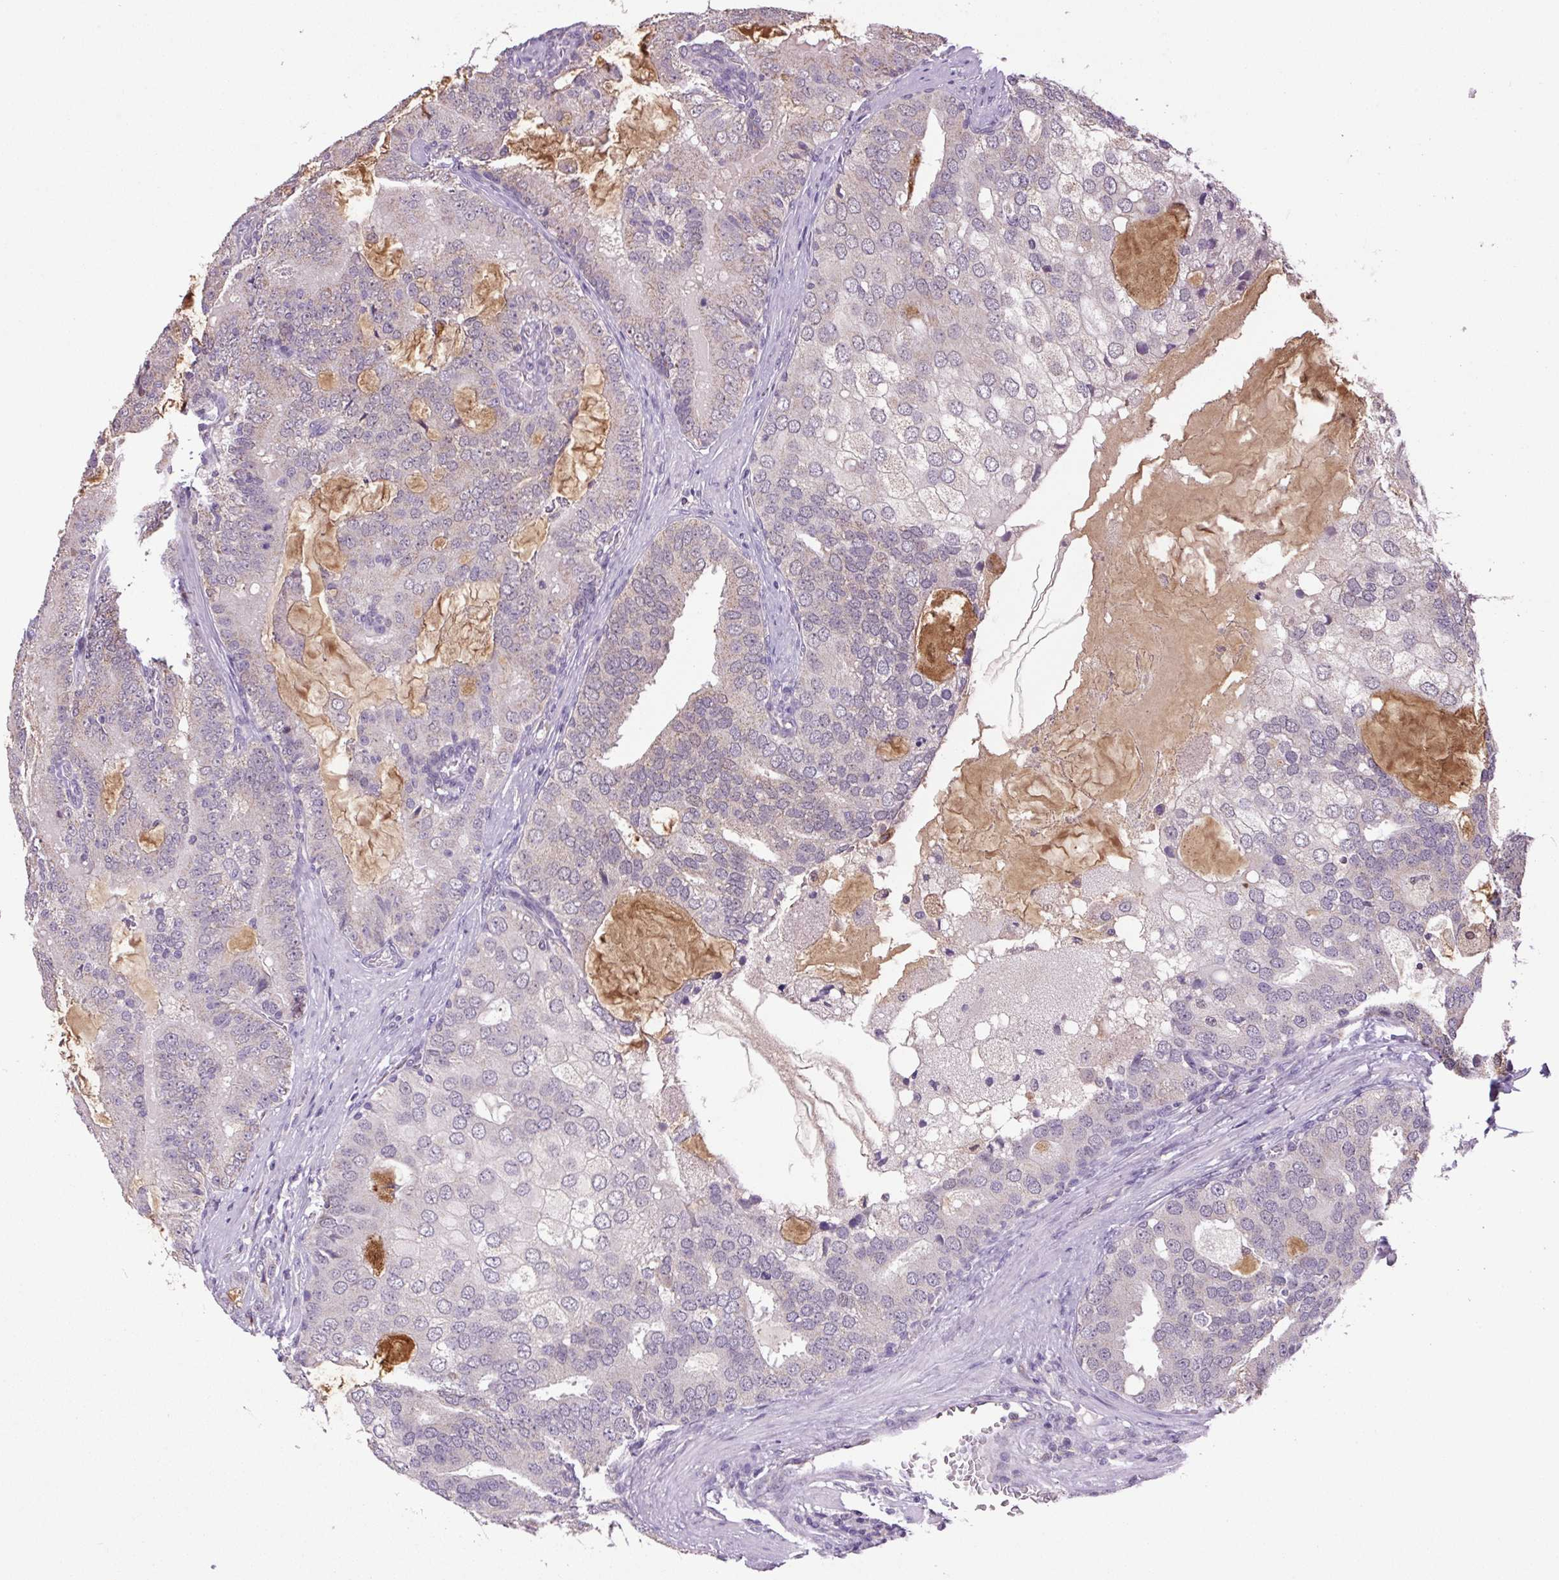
{"staining": {"intensity": "weak", "quantity": "<25%", "location": "cytoplasmic/membranous"}, "tissue": "prostate cancer", "cell_type": "Tumor cells", "image_type": "cancer", "snomed": [{"axis": "morphology", "description": "Adenocarcinoma, High grade"}, {"axis": "topography", "description": "Prostate"}], "caption": "High power microscopy histopathology image of an immunohistochemistry micrograph of adenocarcinoma (high-grade) (prostate), revealing no significant expression in tumor cells.", "gene": "SGF29", "patient": {"sex": "male", "age": 55}}